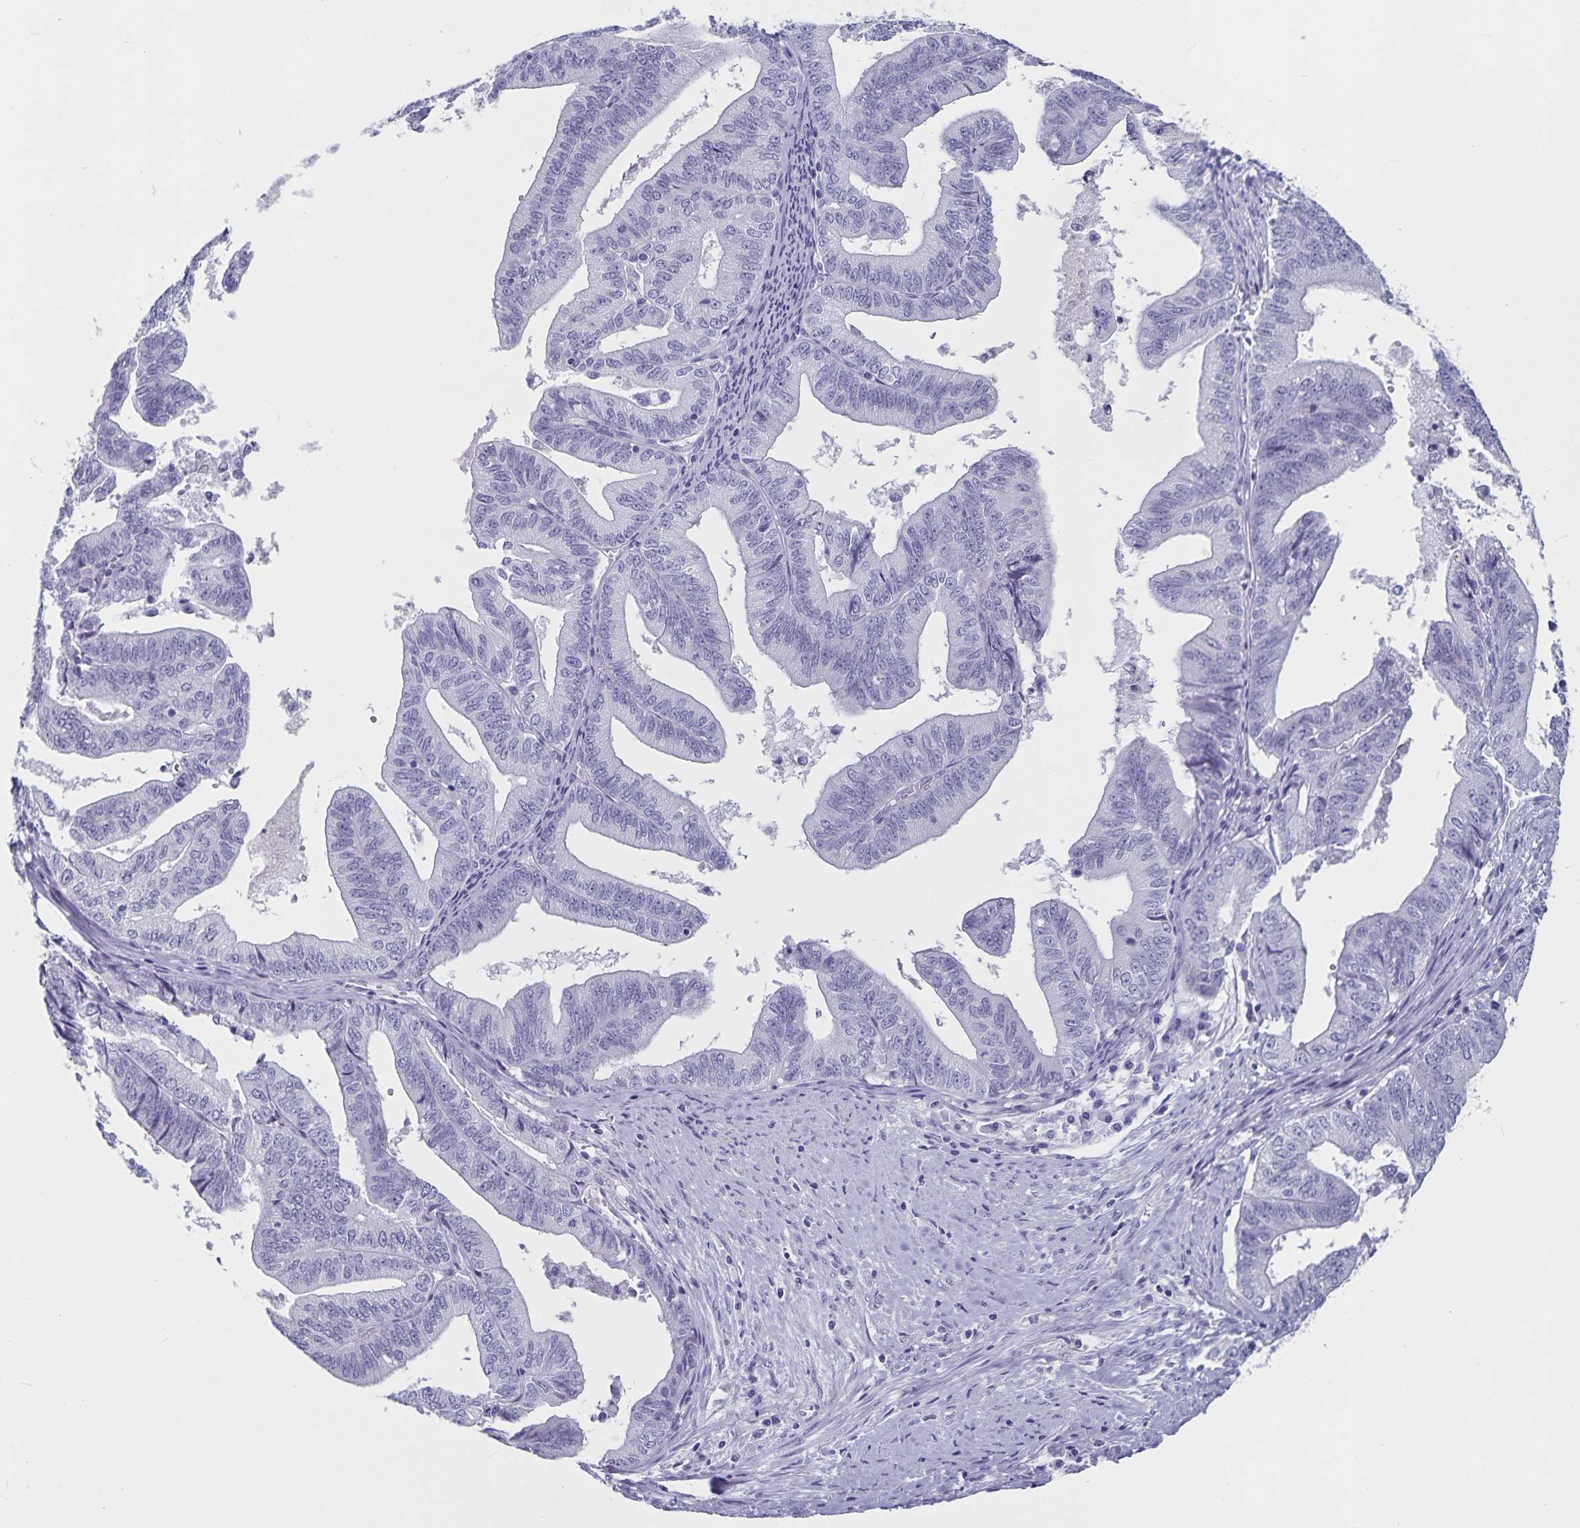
{"staining": {"intensity": "negative", "quantity": "none", "location": "none"}, "tissue": "endometrial cancer", "cell_type": "Tumor cells", "image_type": "cancer", "snomed": [{"axis": "morphology", "description": "Adenocarcinoma, NOS"}, {"axis": "topography", "description": "Endometrium"}], "caption": "Protein analysis of endometrial adenocarcinoma exhibits no significant staining in tumor cells.", "gene": "PLAC1", "patient": {"sex": "female", "age": 65}}